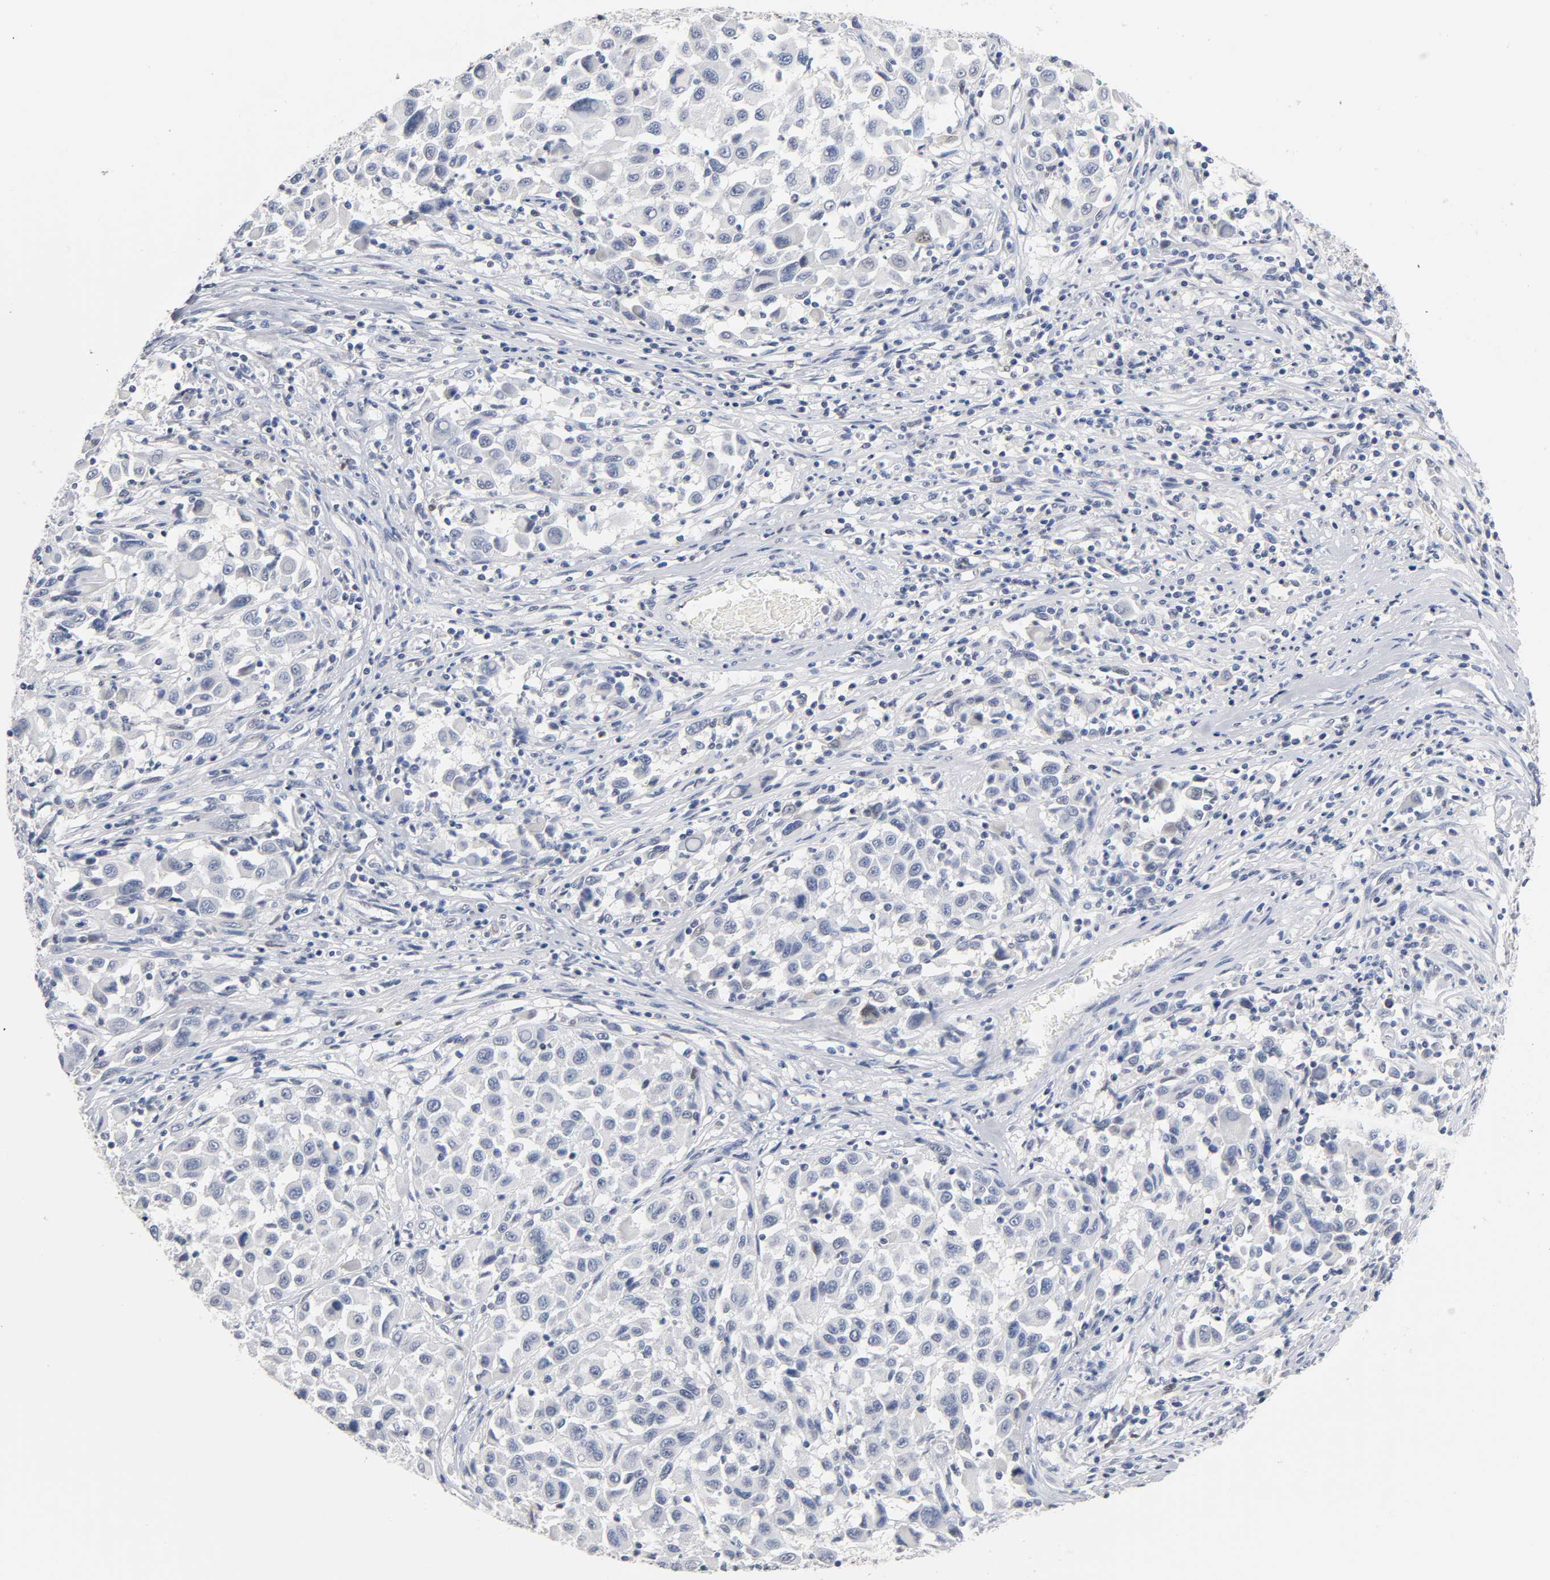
{"staining": {"intensity": "negative", "quantity": "none", "location": "none"}, "tissue": "melanoma", "cell_type": "Tumor cells", "image_type": "cancer", "snomed": [{"axis": "morphology", "description": "Malignant melanoma, Metastatic site"}, {"axis": "topography", "description": "Lymph node"}], "caption": "Tumor cells show no significant protein positivity in malignant melanoma (metastatic site). (Stains: DAB immunohistochemistry (IHC) with hematoxylin counter stain, Microscopy: brightfield microscopy at high magnification).", "gene": "NFATC1", "patient": {"sex": "male", "age": 61}}